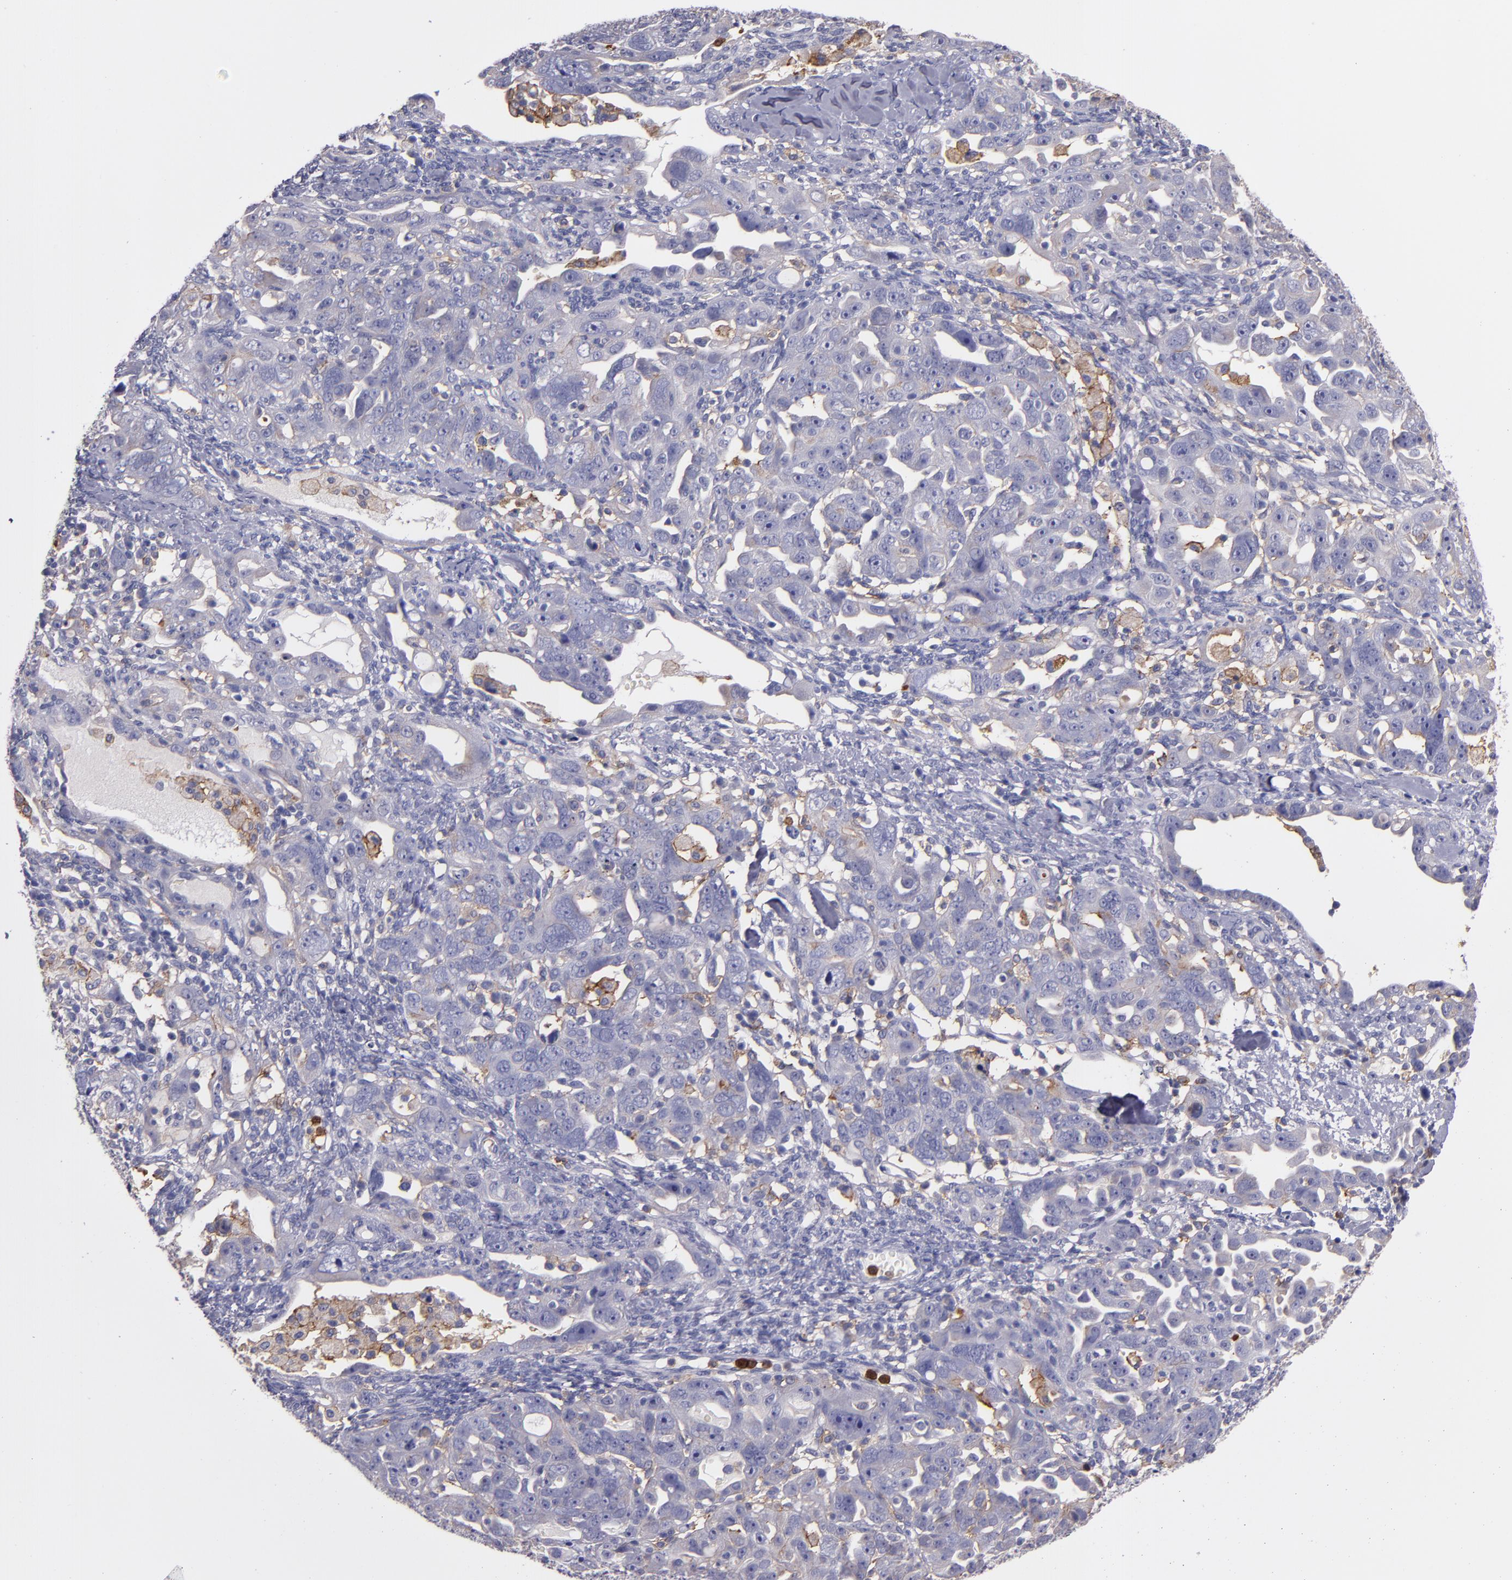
{"staining": {"intensity": "weak", "quantity": "<25%", "location": "cytoplasmic/membranous"}, "tissue": "ovarian cancer", "cell_type": "Tumor cells", "image_type": "cancer", "snomed": [{"axis": "morphology", "description": "Cystadenocarcinoma, serous, NOS"}, {"axis": "topography", "description": "Ovary"}], "caption": "DAB (3,3'-diaminobenzidine) immunohistochemical staining of human serous cystadenocarcinoma (ovarian) shows no significant positivity in tumor cells.", "gene": "C5AR1", "patient": {"sex": "female", "age": 66}}